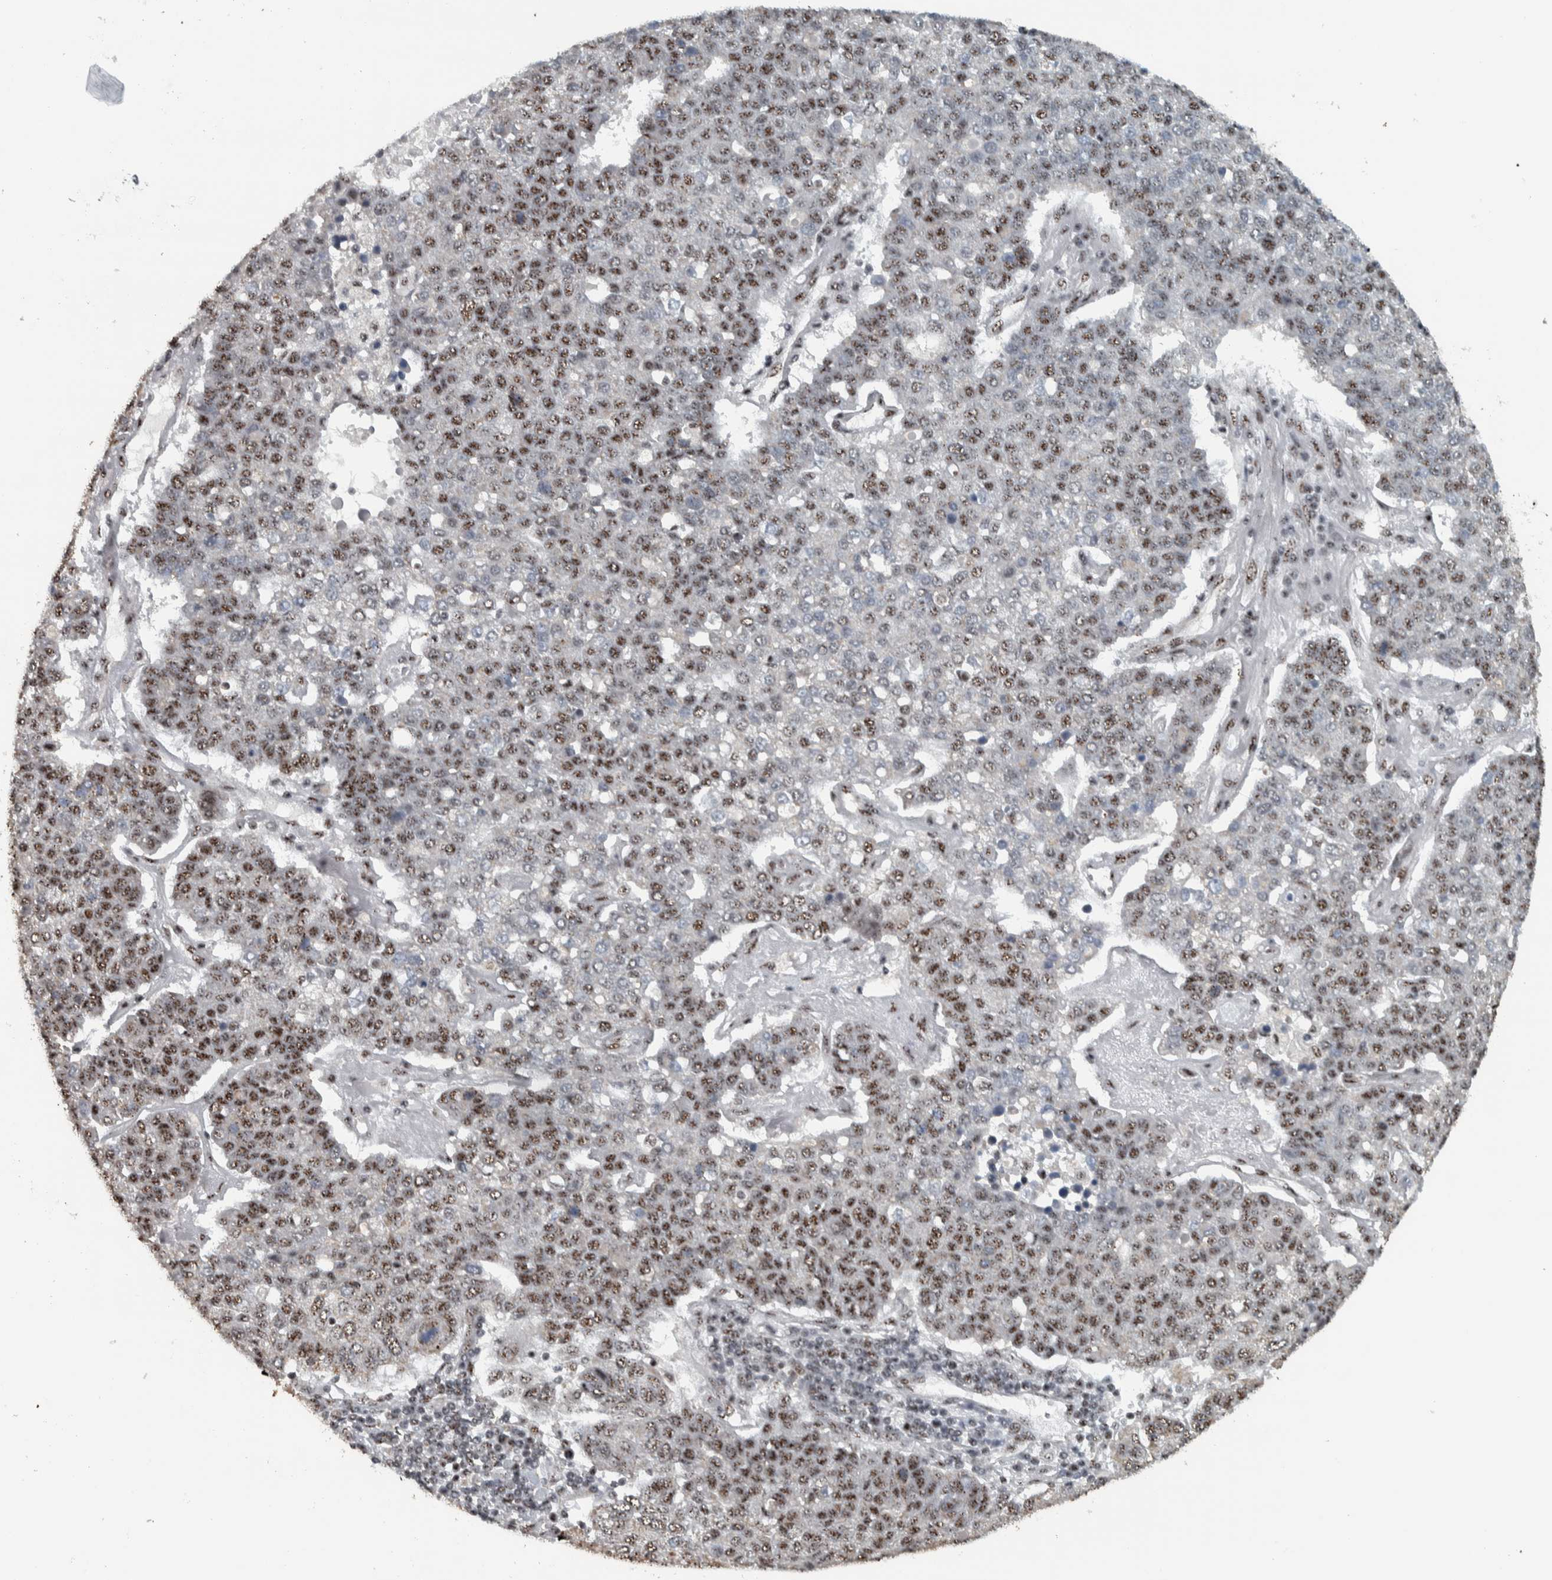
{"staining": {"intensity": "moderate", "quantity": ">75%", "location": "nuclear"}, "tissue": "pancreatic cancer", "cell_type": "Tumor cells", "image_type": "cancer", "snomed": [{"axis": "morphology", "description": "Adenocarcinoma, NOS"}, {"axis": "topography", "description": "Pancreas"}], "caption": "Moderate nuclear staining for a protein is appreciated in approximately >75% of tumor cells of pancreatic cancer using IHC.", "gene": "SON", "patient": {"sex": "female", "age": 61}}